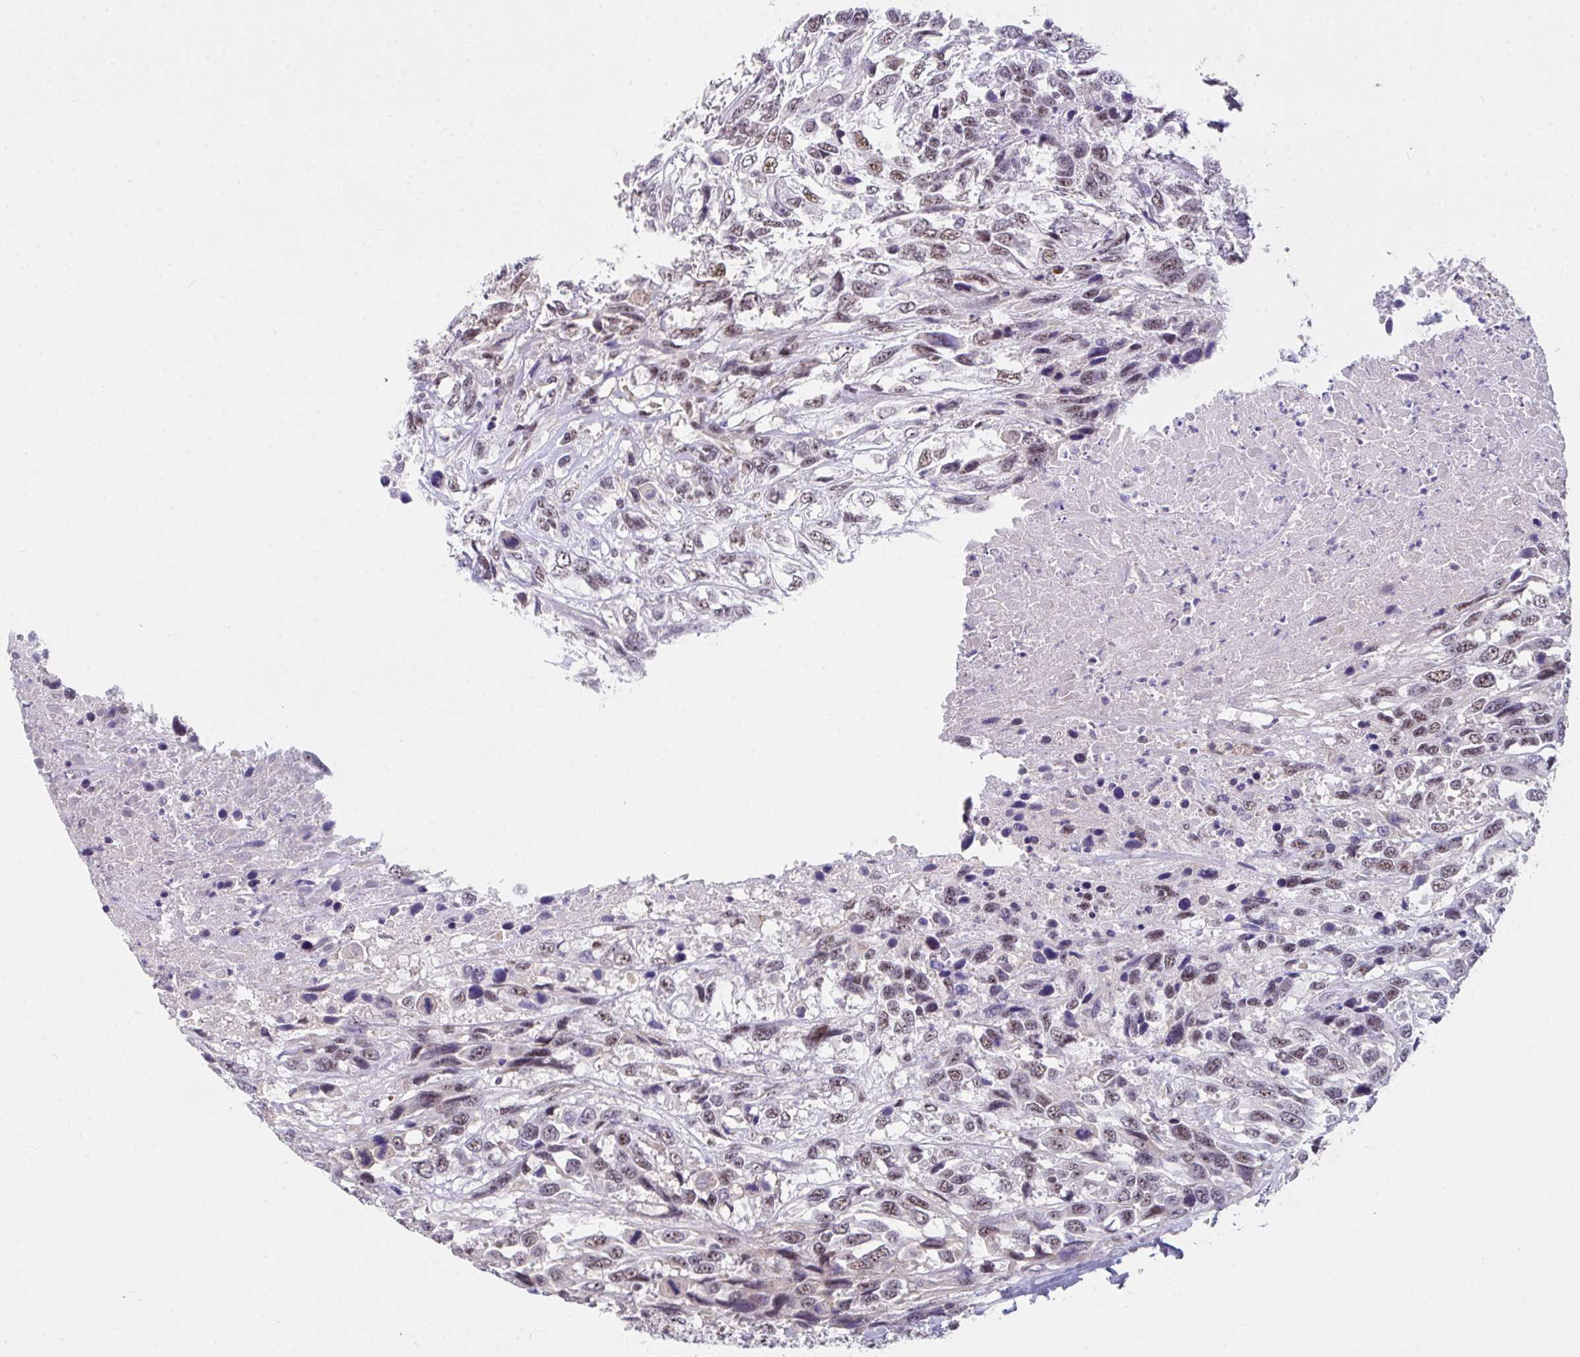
{"staining": {"intensity": "weak", "quantity": ">75%", "location": "nuclear"}, "tissue": "urothelial cancer", "cell_type": "Tumor cells", "image_type": "cancer", "snomed": [{"axis": "morphology", "description": "Urothelial carcinoma, High grade"}, {"axis": "topography", "description": "Urinary bladder"}], "caption": "The photomicrograph displays staining of urothelial carcinoma (high-grade), revealing weak nuclear protein positivity (brown color) within tumor cells.", "gene": "RBBP6", "patient": {"sex": "female", "age": 70}}